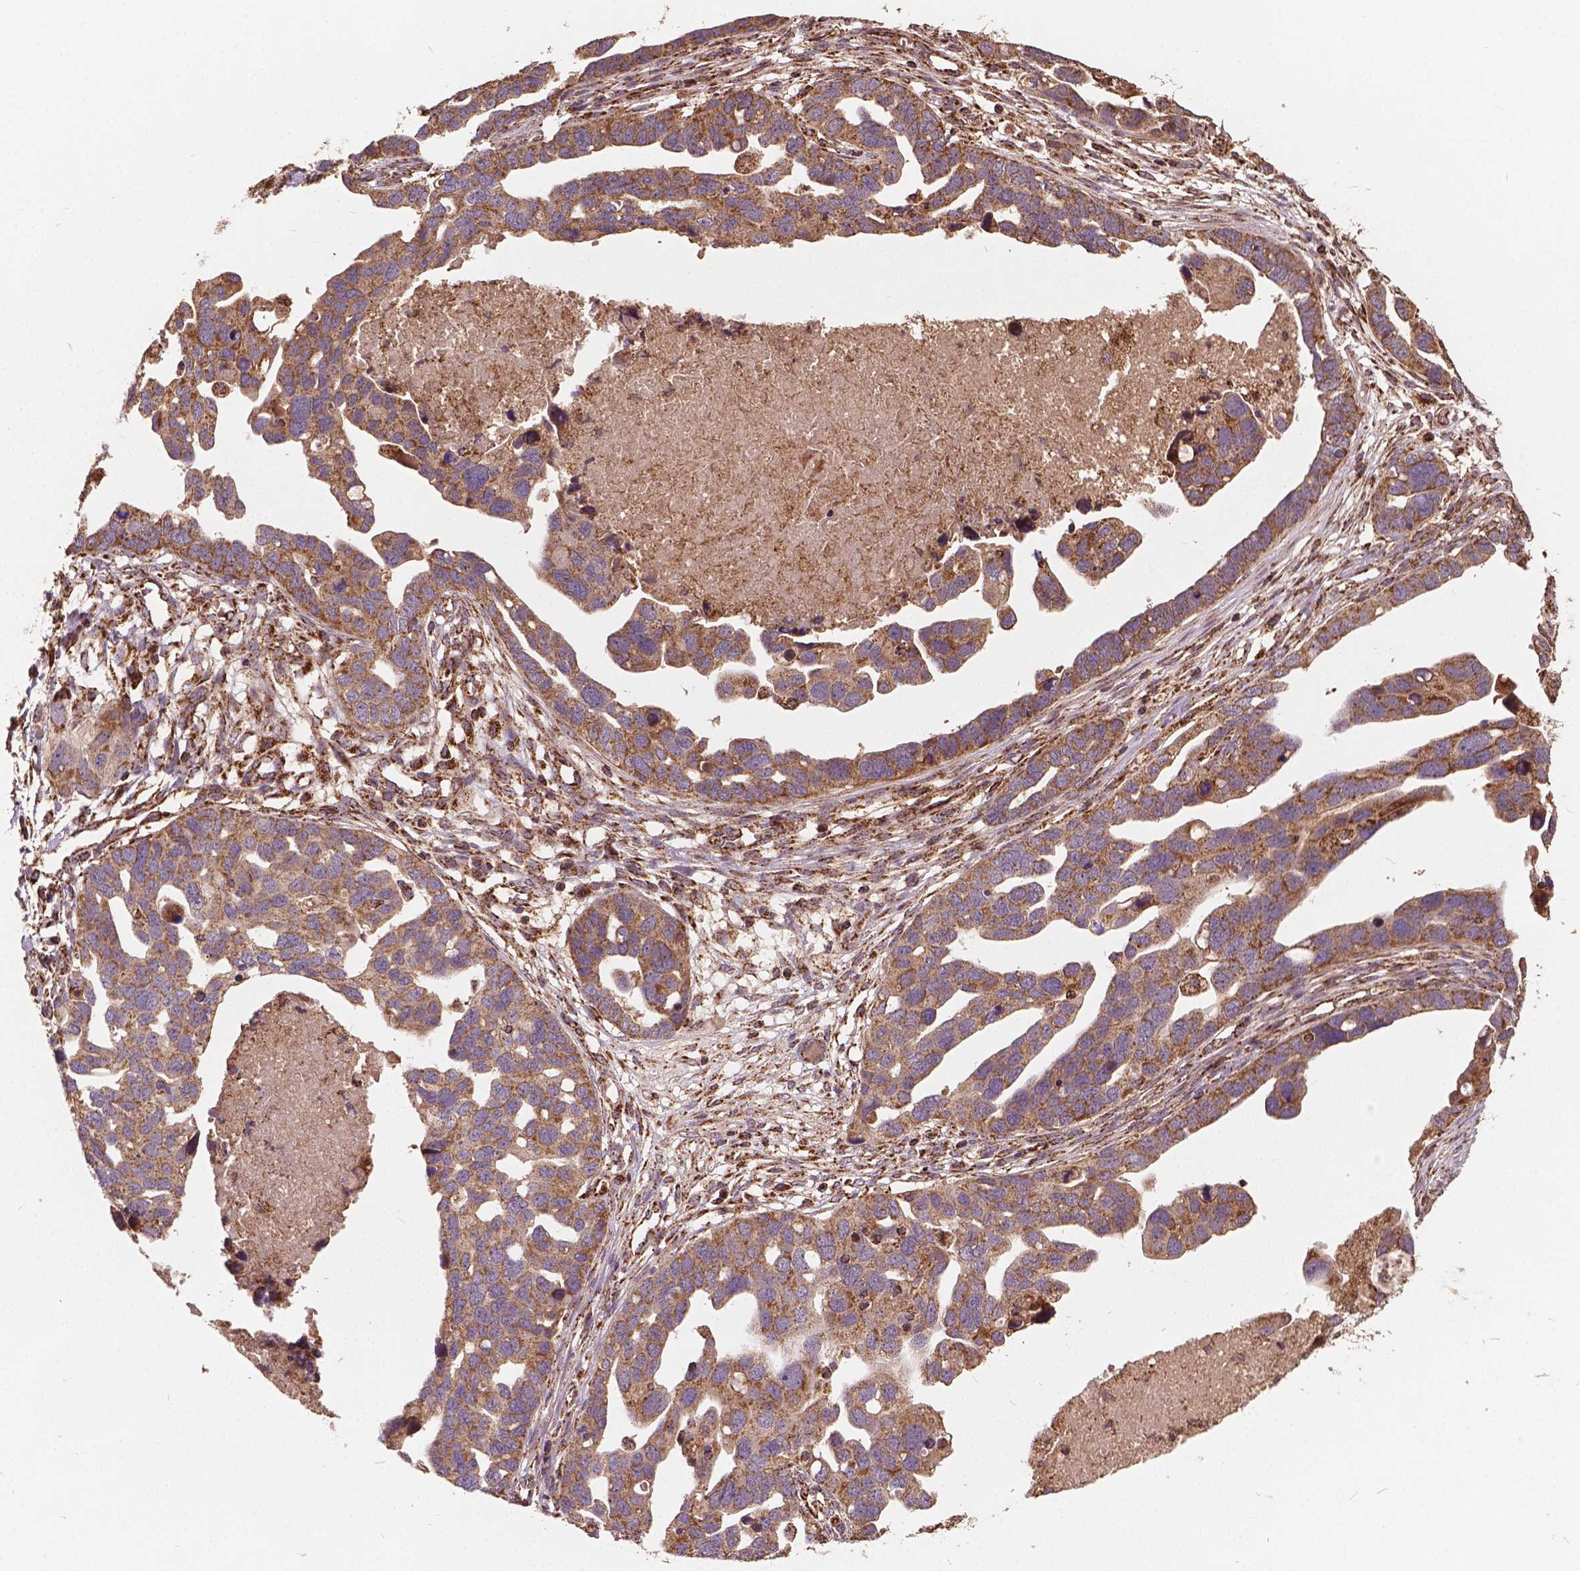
{"staining": {"intensity": "moderate", "quantity": ">75%", "location": "cytoplasmic/membranous"}, "tissue": "ovarian cancer", "cell_type": "Tumor cells", "image_type": "cancer", "snomed": [{"axis": "morphology", "description": "Cystadenocarcinoma, serous, NOS"}, {"axis": "topography", "description": "Ovary"}], "caption": "This histopathology image reveals ovarian cancer stained with immunohistochemistry to label a protein in brown. The cytoplasmic/membranous of tumor cells show moderate positivity for the protein. Nuclei are counter-stained blue.", "gene": "UBXN2A", "patient": {"sex": "female", "age": 54}}